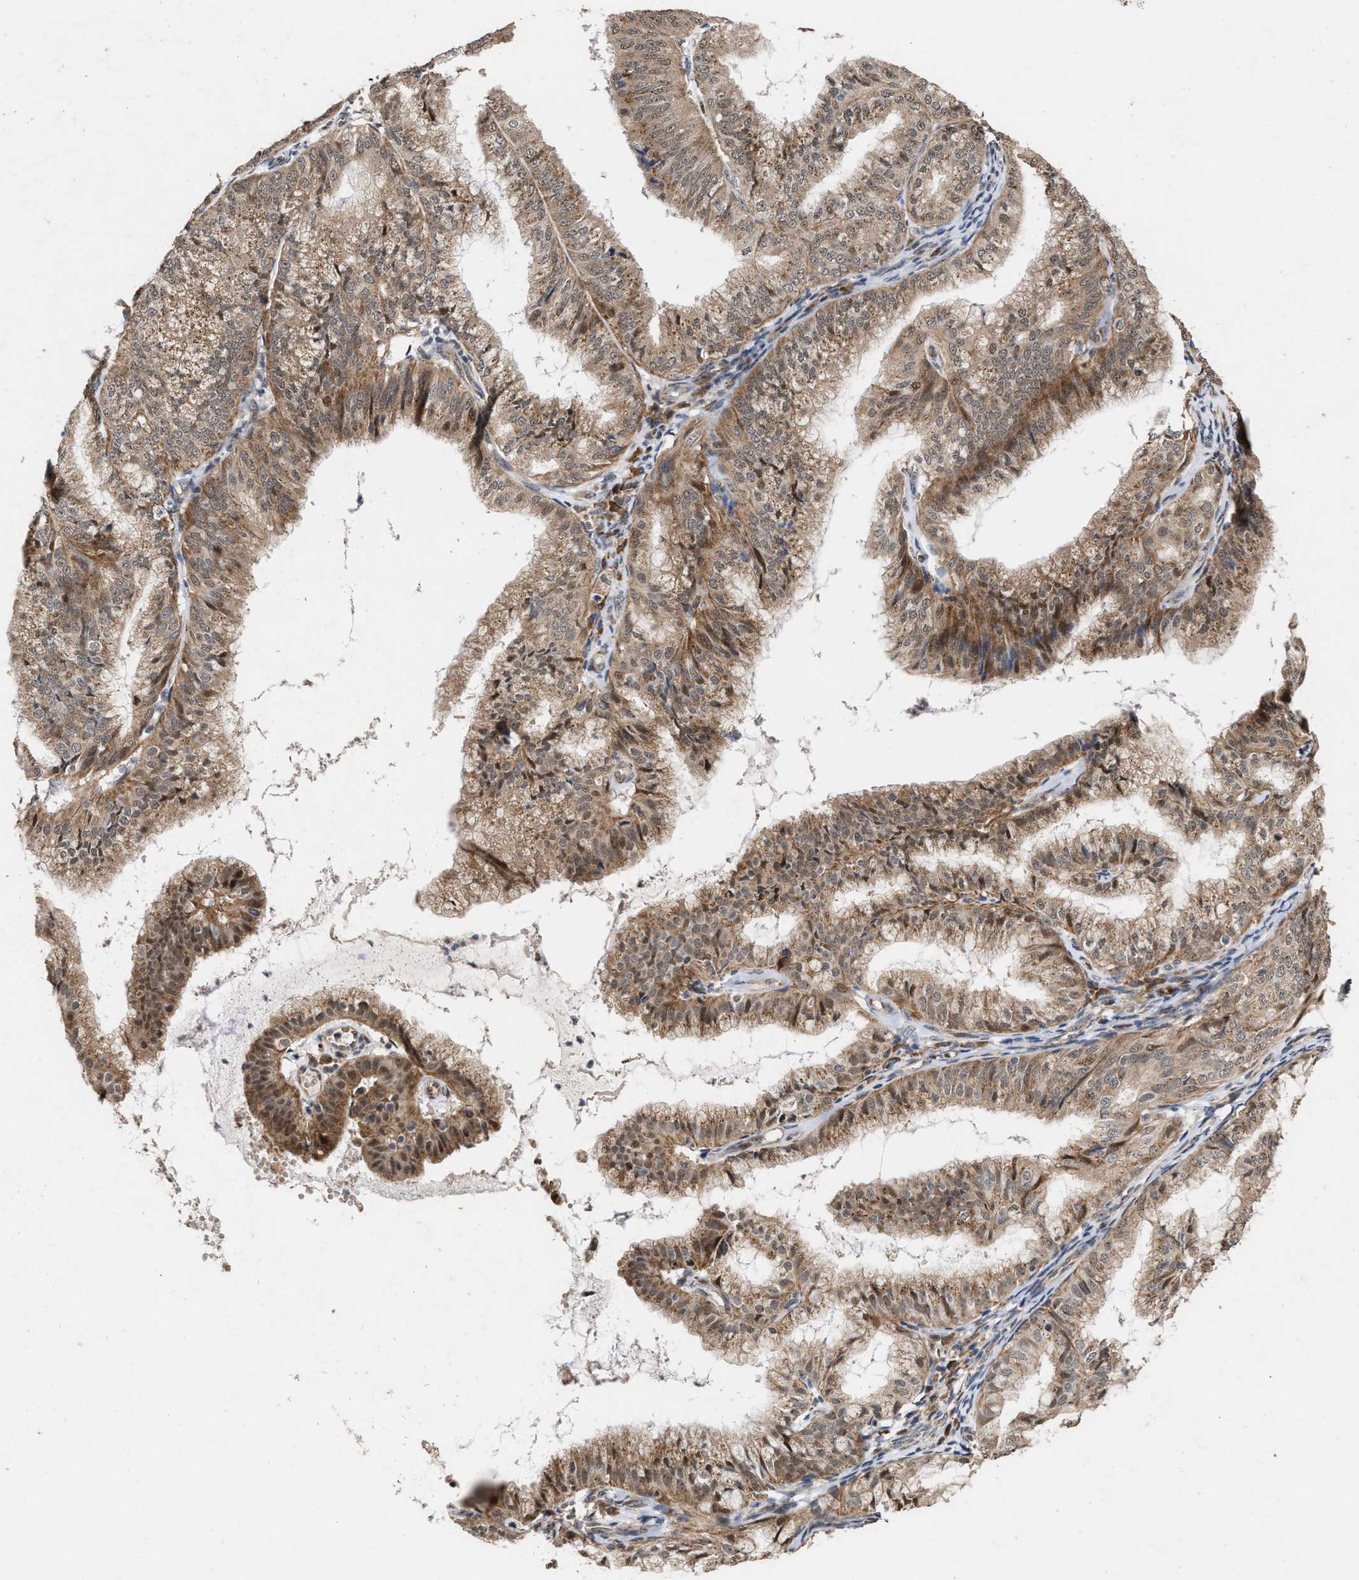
{"staining": {"intensity": "moderate", "quantity": ">75%", "location": "cytoplasmic/membranous"}, "tissue": "endometrial cancer", "cell_type": "Tumor cells", "image_type": "cancer", "snomed": [{"axis": "morphology", "description": "Adenocarcinoma, NOS"}, {"axis": "topography", "description": "Endometrium"}], "caption": "Tumor cells exhibit medium levels of moderate cytoplasmic/membranous staining in about >75% of cells in endometrial cancer.", "gene": "MKNK2", "patient": {"sex": "female", "age": 63}}